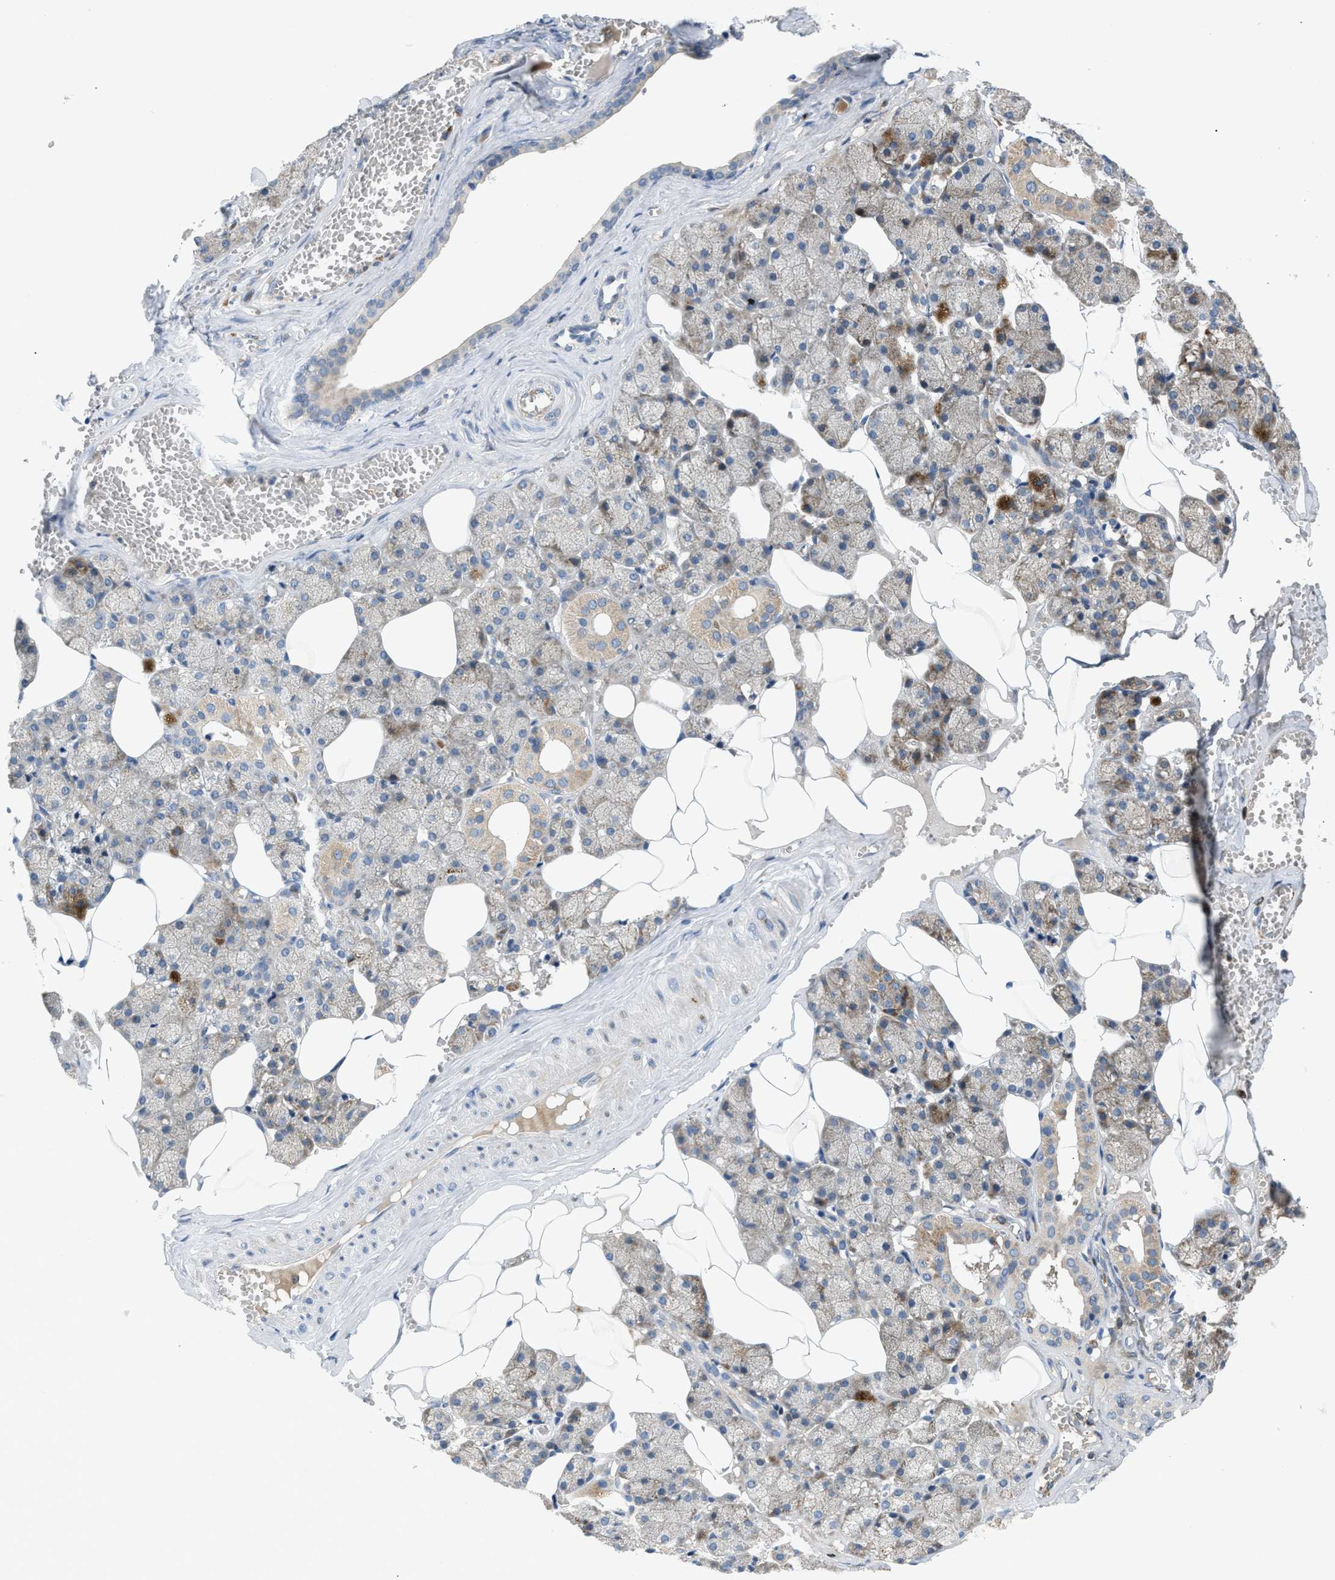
{"staining": {"intensity": "moderate", "quantity": "<25%", "location": "cytoplasmic/membranous"}, "tissue": "salivary gland", "cell_type": "Glandular cells", "image_type": "normal", "snomed": [{"axis": "morphology", "description": "Normal tissue, NOS"}, {"axis": "topography", "description": "Salivary gland"}], "caption": "High-magnification brightfield microscopy of unremarkable salivary gland stained with DAB (3,3'-diaminobenzidine) (brown) and counterstained with hematoxylin (blue). glandular cells exhibit moderate cytoplasmic/membranous staining is present in approximately<25% of cells. Immunohistochemistry stains the protein in brown and the nuclei are stained blue.", "gene": "RHBDF2", "patient": {"sex": "male", "age": 62}}